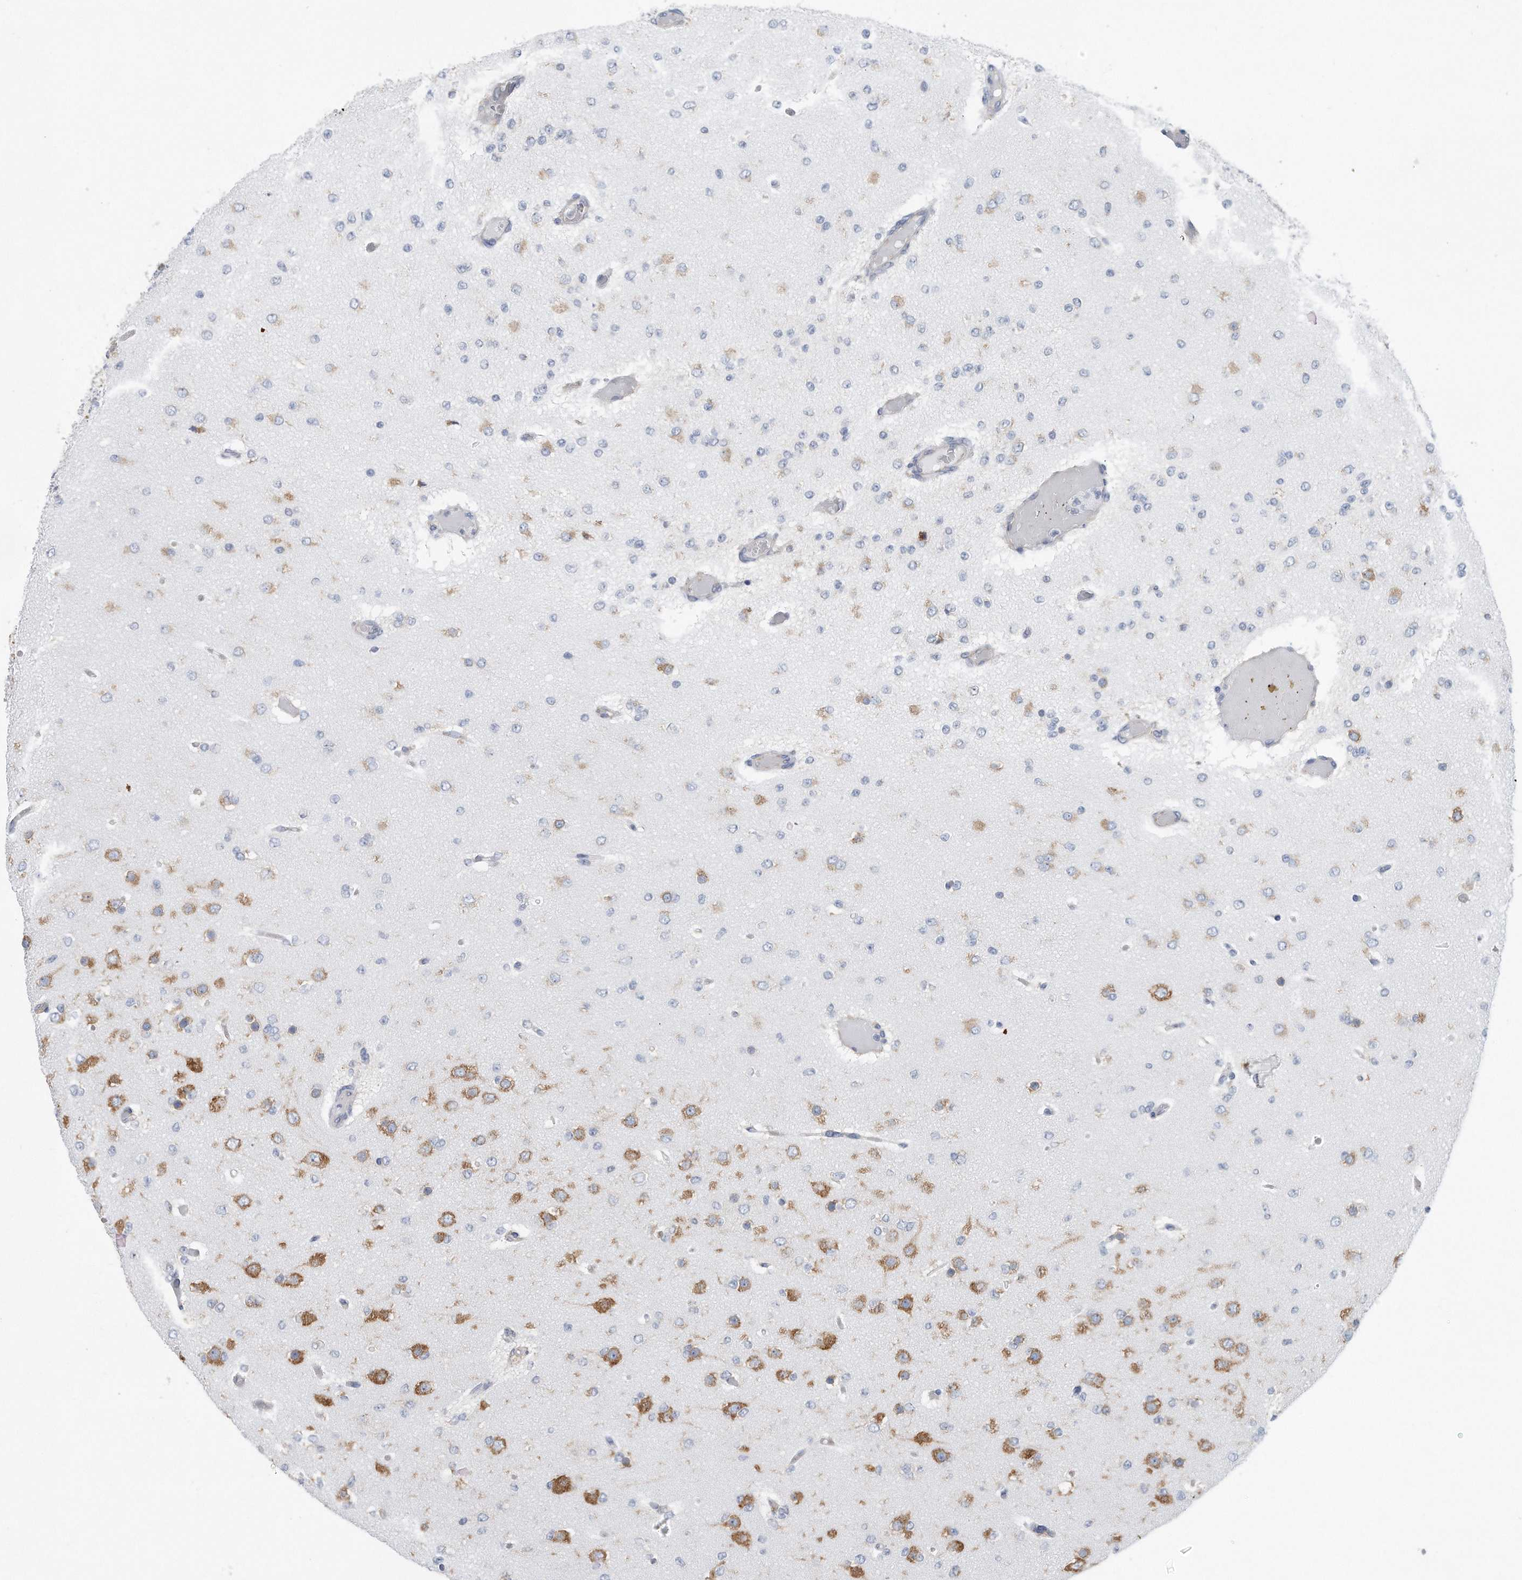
{"staining": {"intensity": "negative", "quantity": "none", "location": "none"}, "tissue": "glioma", "cell_type": "Tumor cells", "image_type": "cancer", "snomed": [{"axis": "morphology", "description": "Glioma, malignant, Low grade"}, {"axis": "topography", "description": "Brain"}], "caption": "Human malignant glioma (low-grade) stained for a protein using immunohistochemistry displays no expression in tumor cells.", "gene": "RPL26L1", "patient": {"sex": "female", "age": 22}}